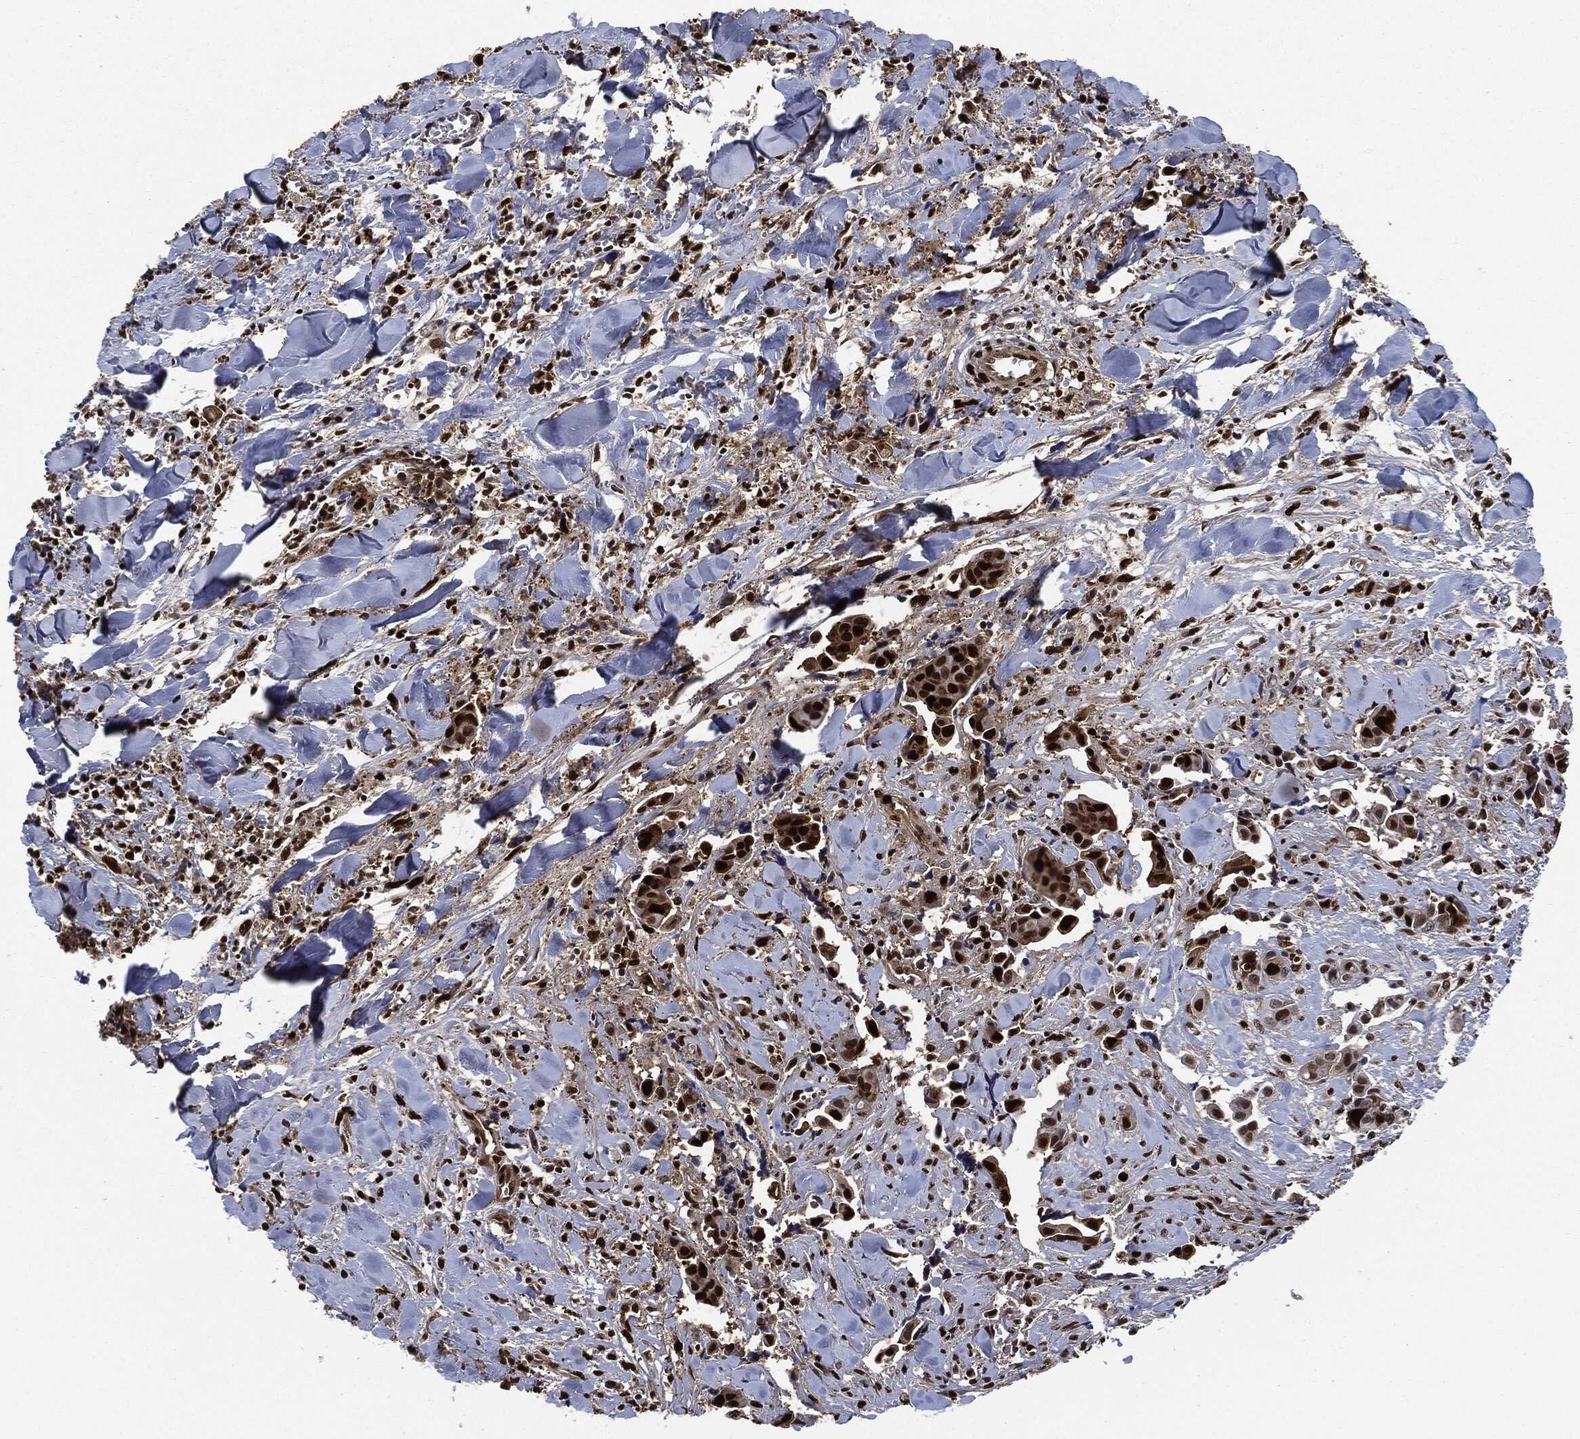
{"staining": {"intensity": "strong", "quantity": ">75%", "location": "nuclear"}, "tissue": "head and neck cancer", "cell_type": "Tumor cells", "image_type": "cancer", "snomed": [{"axis": "morphology", "description": "Adenocarcinoma, NOS"}, {"axis": "topography", "description": "Head-Neck"}], "caption": "This histopathology image exhibits head and neck cancer stained with immunohistochemistry (IHC) to label a protein in brown. The nuclear of tumor cells show strong positivity for the protein. Nuclei are counter-stained blue.", "gene": "PCNA", "patient": {"sex": "male", "age": 76}}